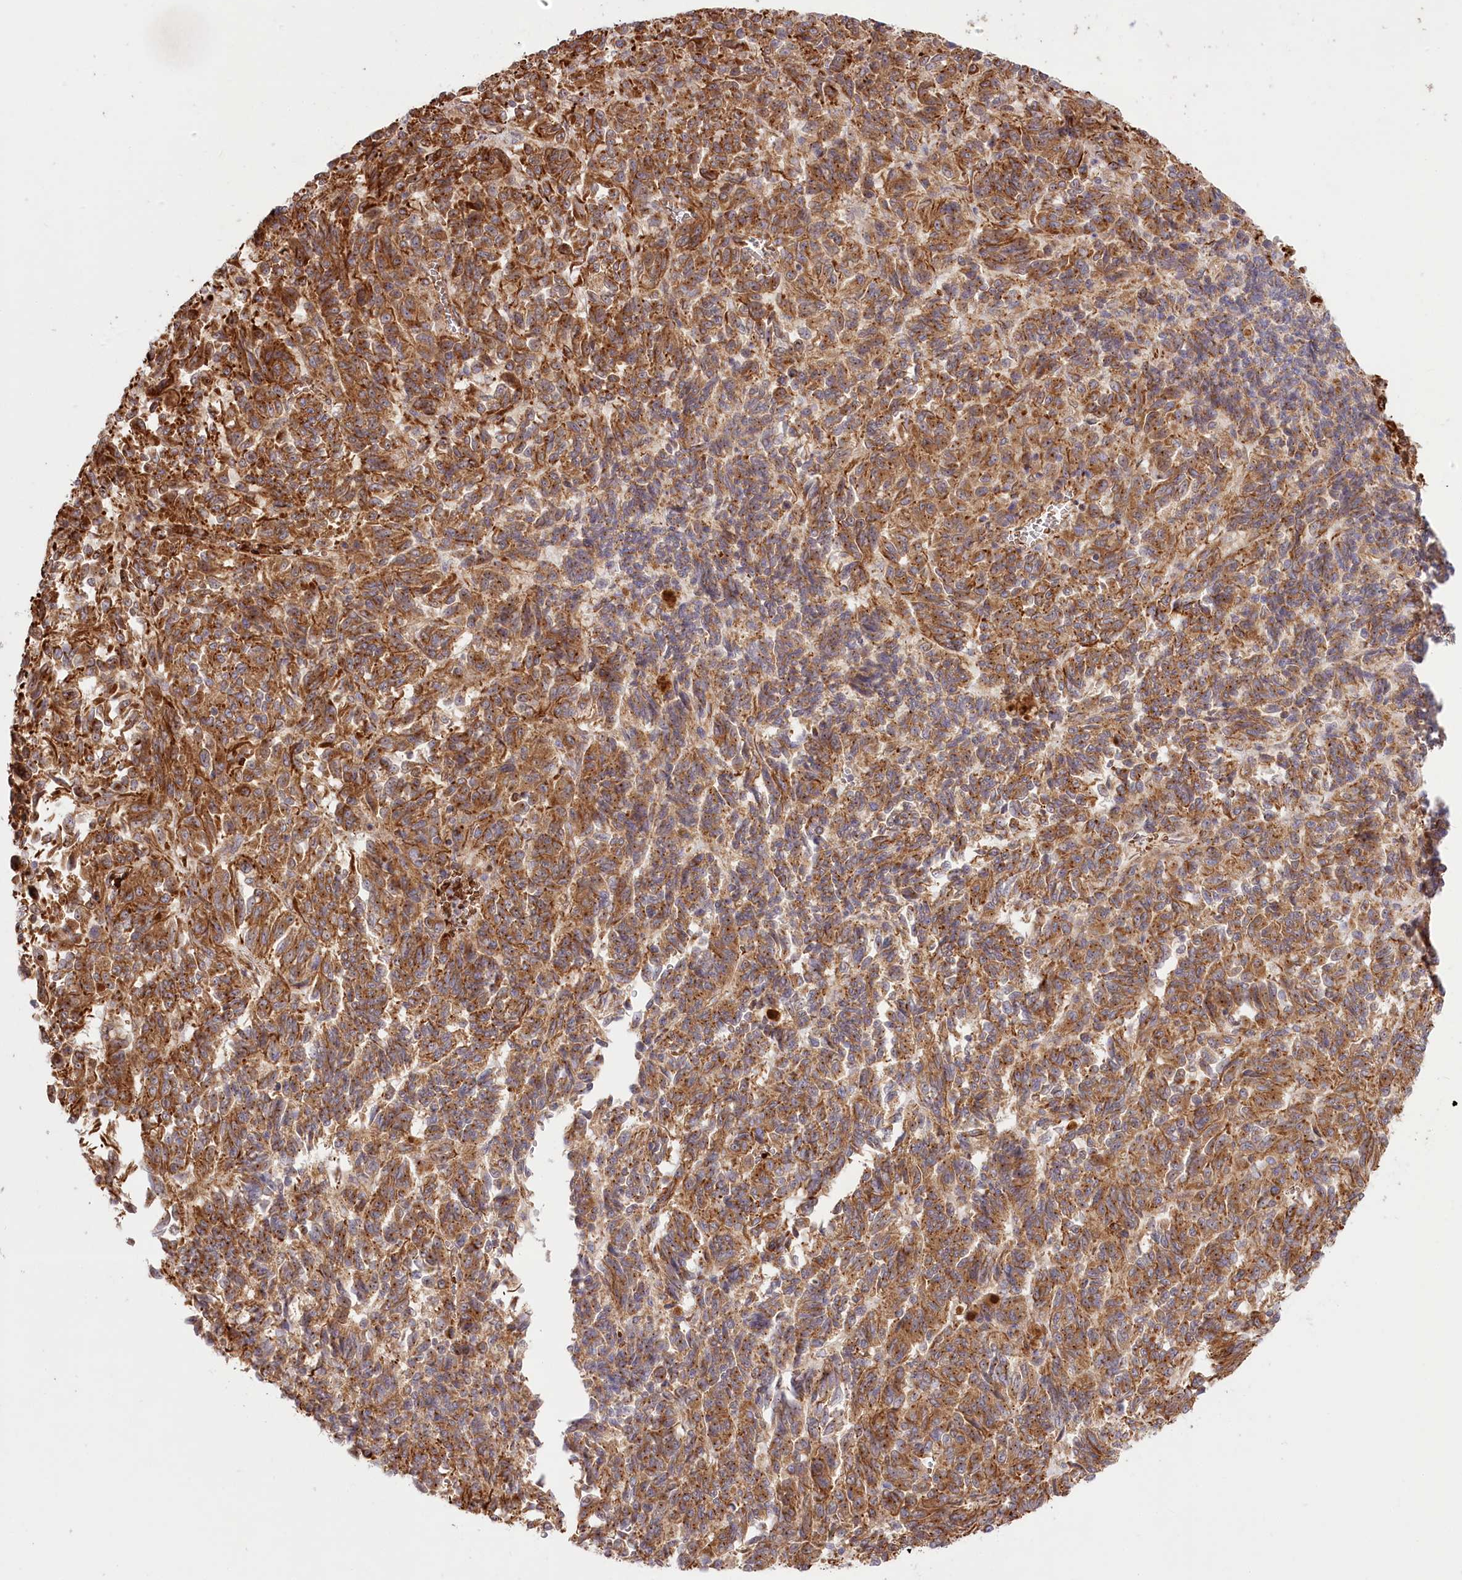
{"staining": {"intensity": "strong", "quantity": ">75%", "location": "cytoplasmic/membranous"}, "tissue": "melanoma", "cell_type": "Tumor cells", "image_type": "cancer", "snomed": [{"axis": "morphology", "description": "Malignant melanoma, Metastatic site"}, {"axis": "topography", "description": "Lung"}], "caption": "Immunohistochemical staining of human melanoma demonstrates high levels of strong cytoplasmic/membranous protein expression in approximately >75% of tumor cells. The protein is stained brown, and the nuclei are stained in blue (DAB IHC with brightfield microscopy, high magnification).", "gene": "COMMD3", "patient": {"sex": "male", "age": 64}}